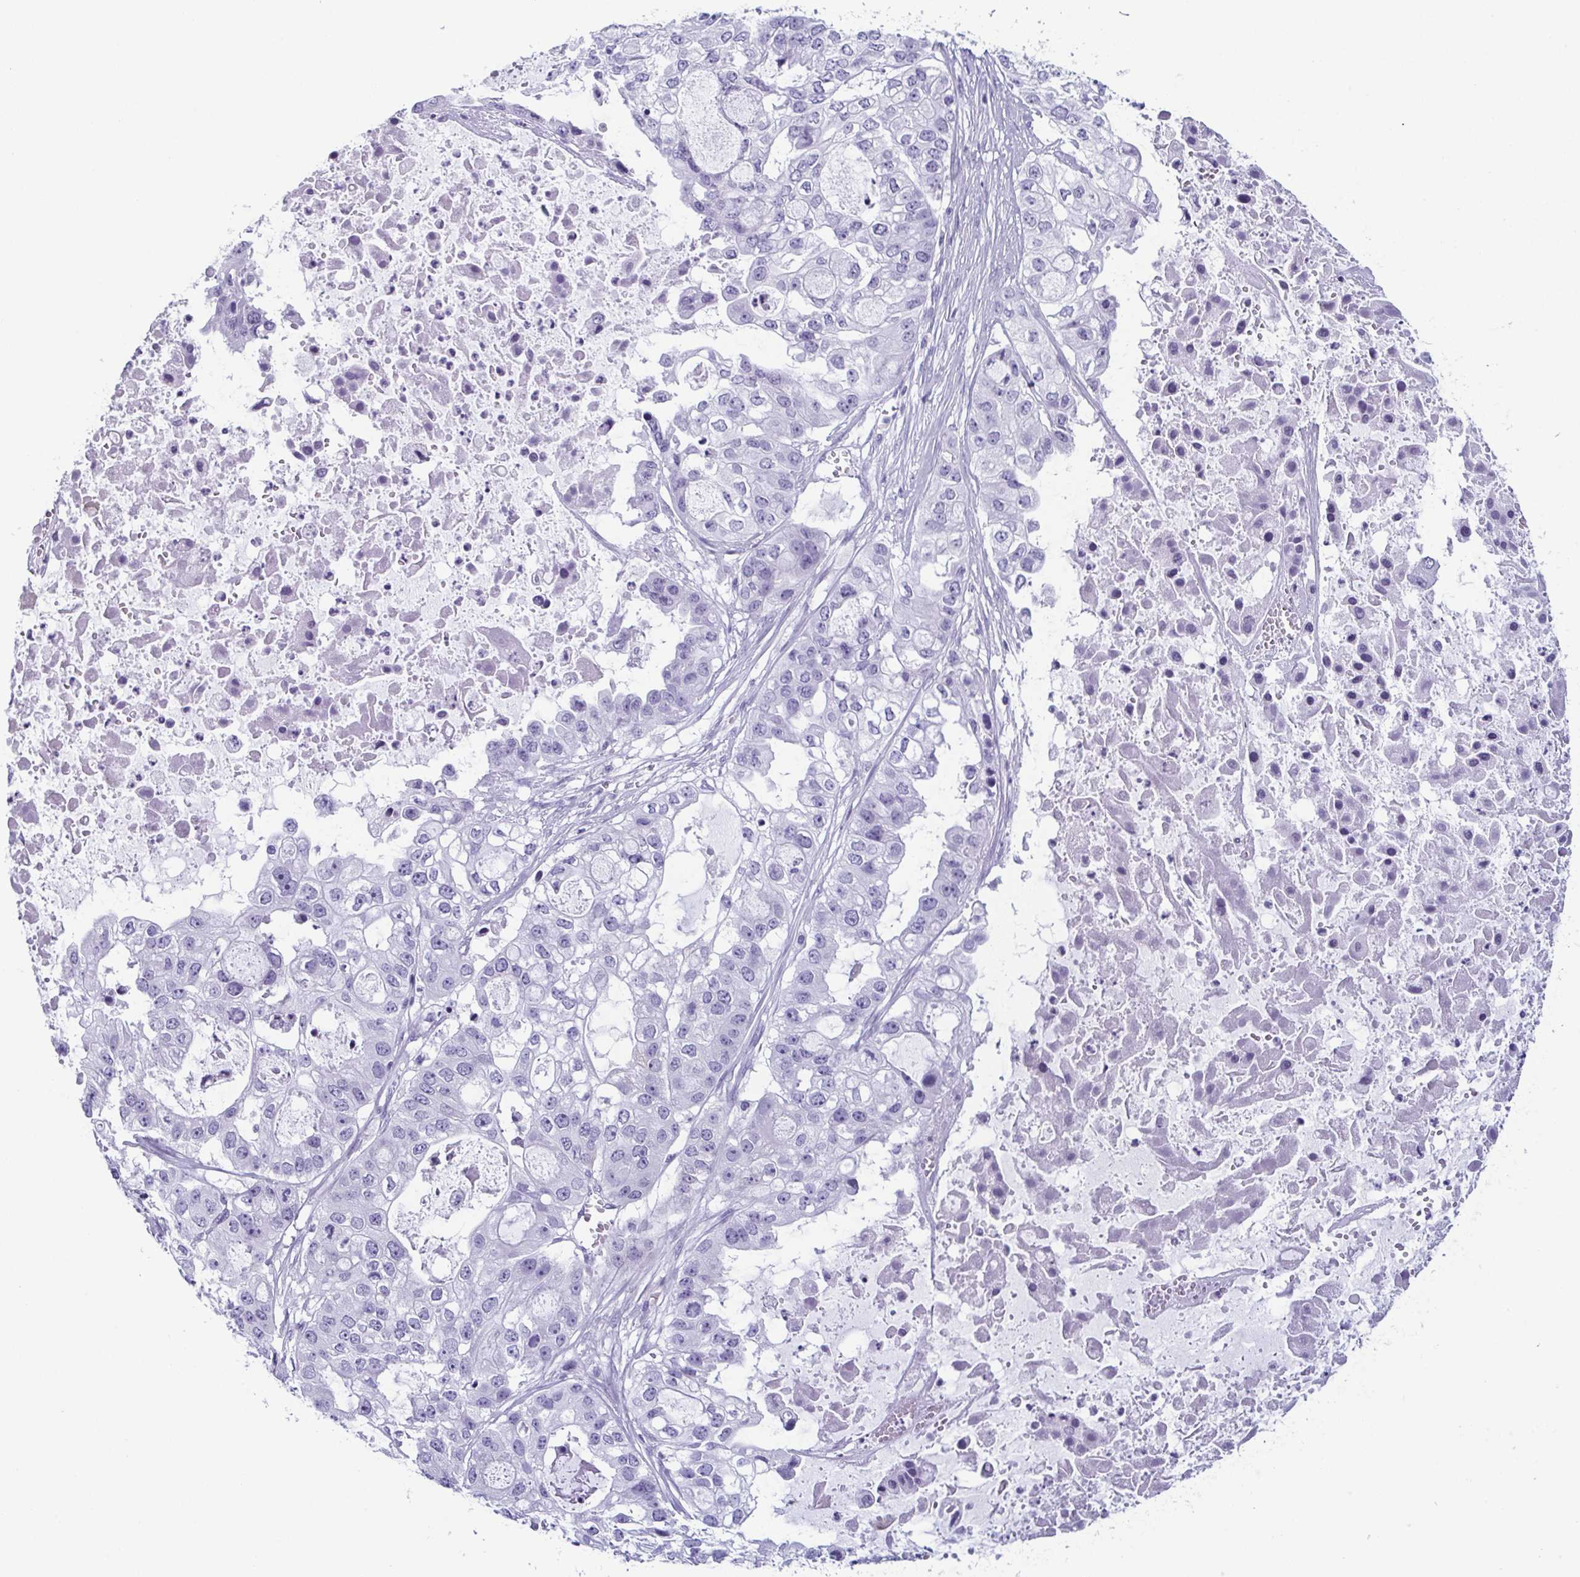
{"staining": {"intensity": "negative", "quantity": "none", "location": "none"}, "tissue": "ovarian cancer", "cell_type": "Tumor cells", "image_type": "cancer", "snomed": [{"axis": "morphology", "description": "Cystadenocarcinoma, serous, NOS"}, {"axis": "topography", "description": "Ovary"}], "caption": "A photomicrograph of ovarian cancer stained for a protein exhibits no brown staining in tumor cells.", "gene": "ENKUR", "patient": {"sex": "female", "age": 56}}